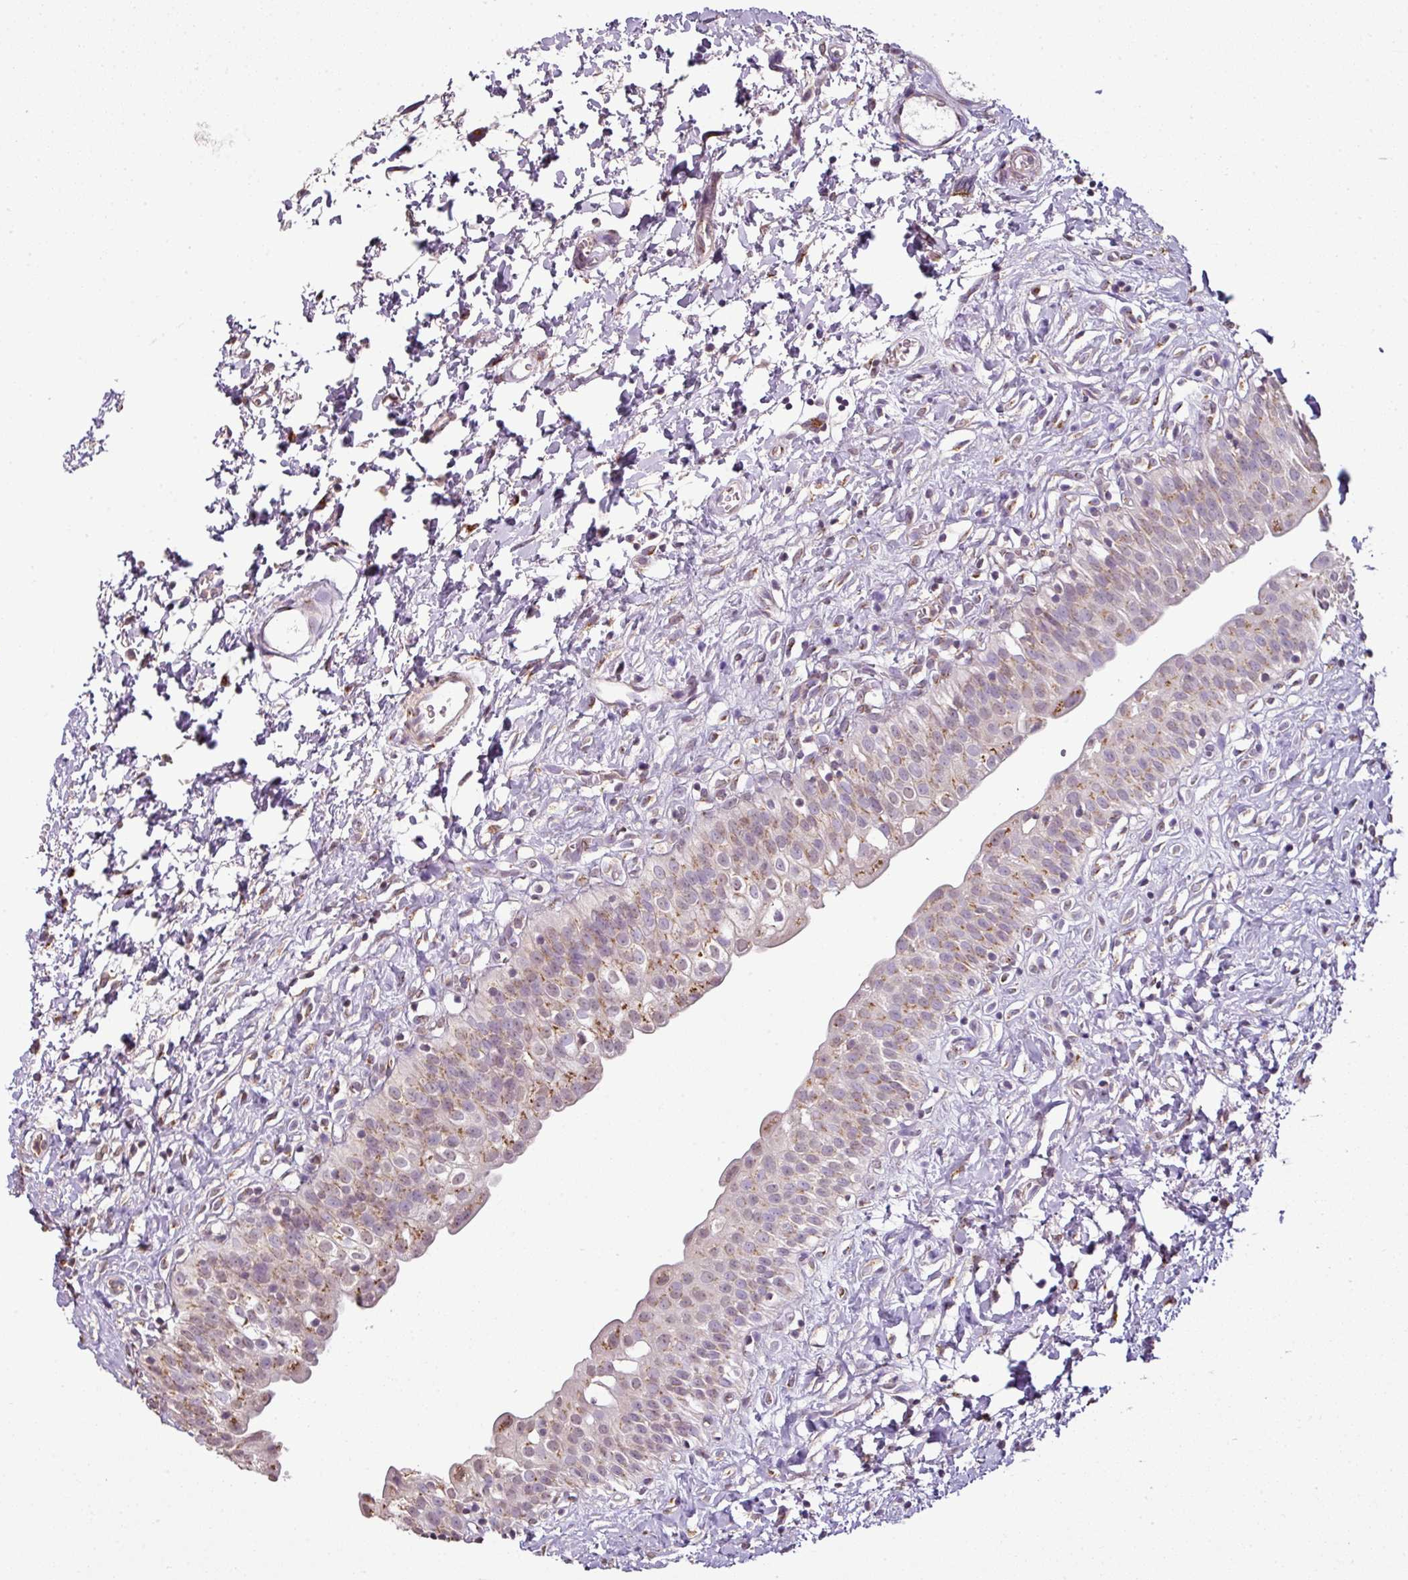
{"staining": {"intensity": "moderate", "quantity": "25%-75%", "location": "cytoplasmic/membranous,nuclear"}, "tissue": "urinary bladder", "cell_type": "Urothelial cells", "image_type": "normal", "snomed": [{"axis": "morphology", "description": "Normal tissue, NOS"}, {"axis": "topography", "description": "Urinary bladder"}], "caption": "Urothelial cells show medium levels of moderate cytoplasmic/membranous,nuclear positivity in about 25%-75% of cells in unremarkable urinary bladder.", "gene": "JPH2", "patient": {"sex": "male", "age": 51}}